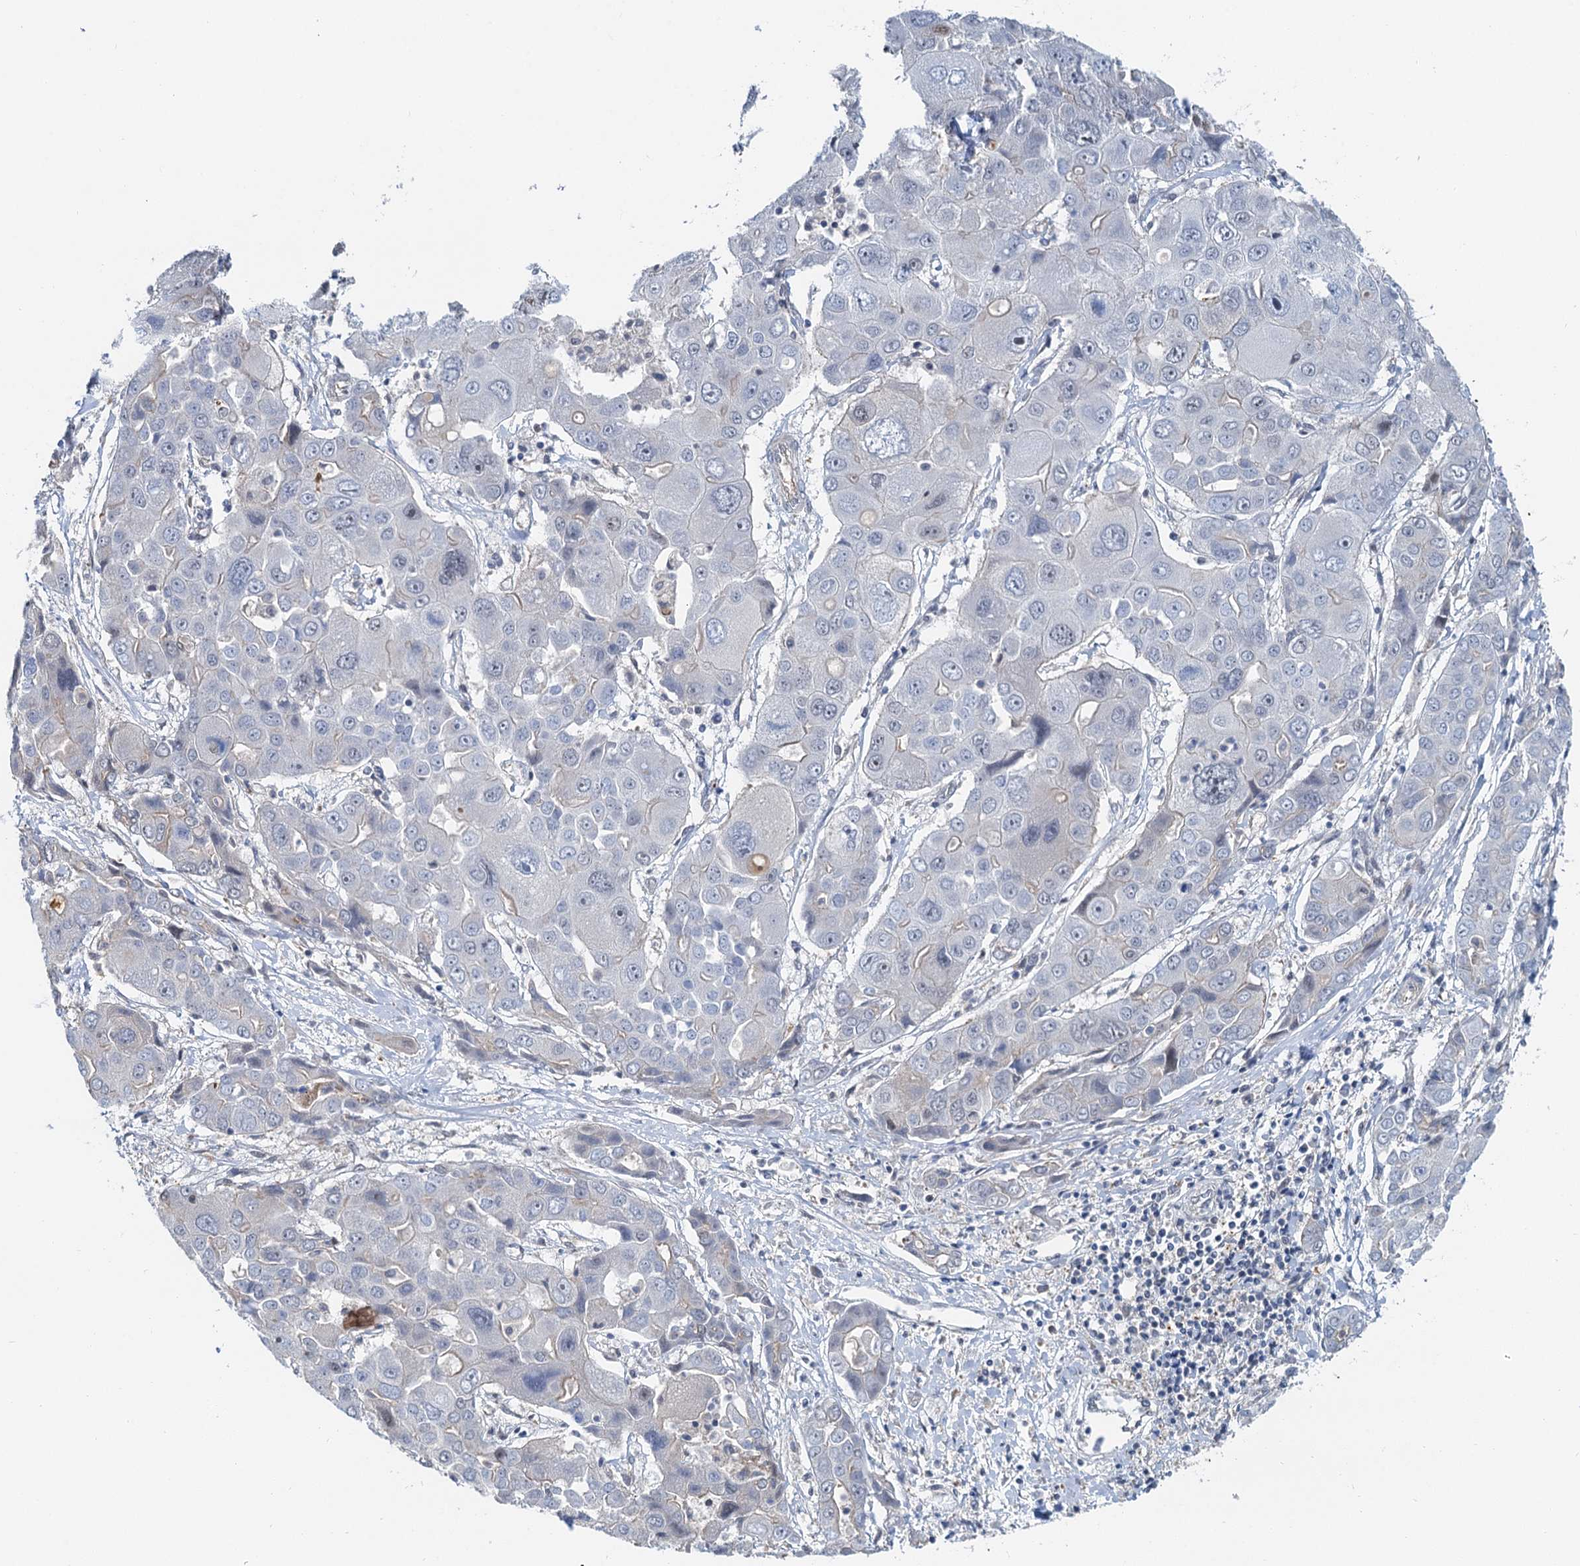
{"staining": {"intensity": "negative", "quantity": "none", "location": "none"}, "tissue": "liver cancer", "cell_type": "Tumor cells", "image_type": "cancer", "snomed": [{"axis": "morphology", "description": "Cholangiocarcinoma"}, {"axis": "topography", "description": "Liver"}], "caption": "Histopathology image shows no protein staining in tumor cells of liver cancer tissue.", "gene": "CFDP1", "patient": {"sex": "male", "age": 67}}